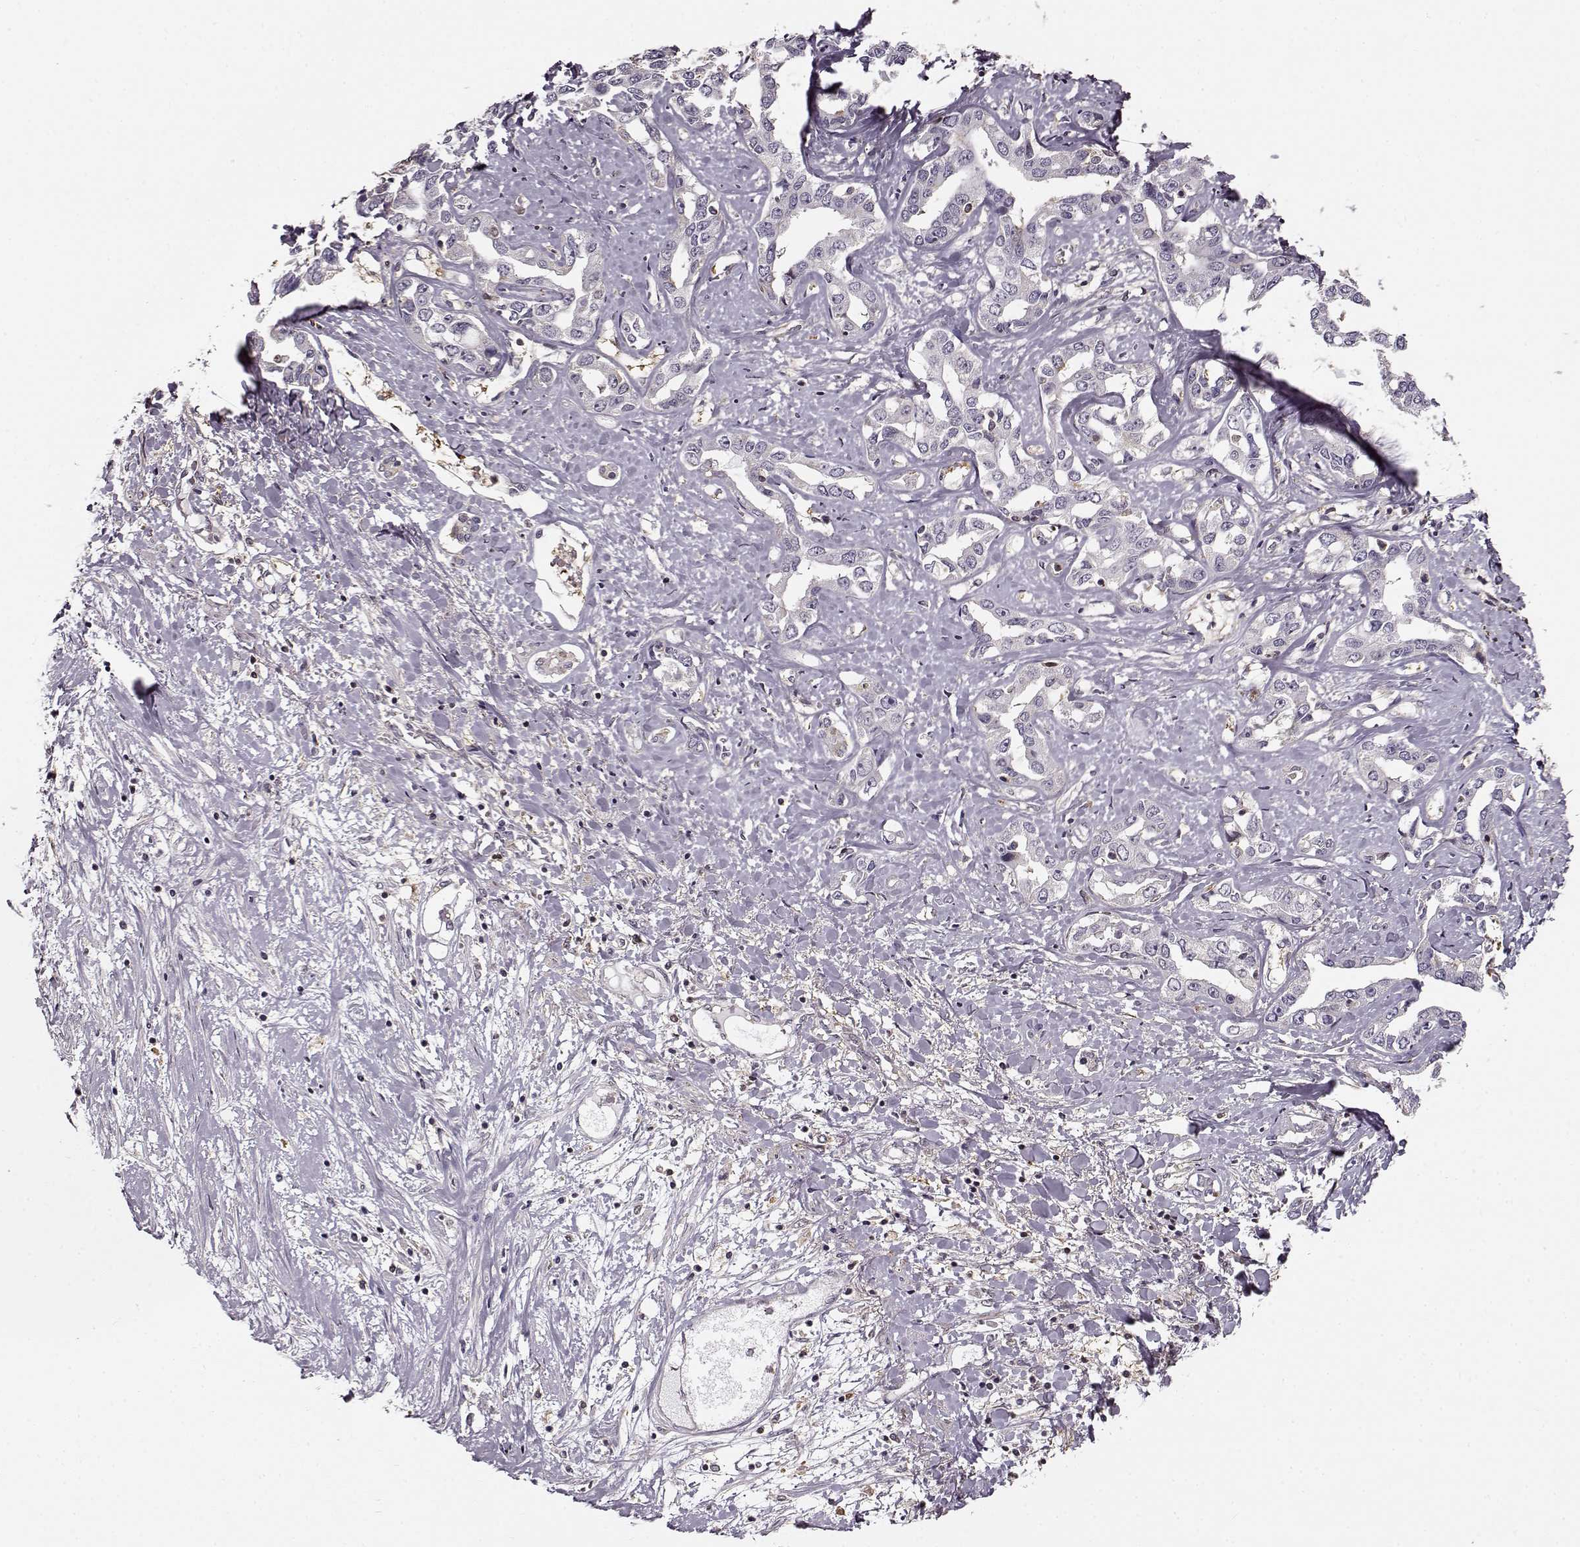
{"staining": {"intensity": "negative", "quantity": "none", "location": "none"}, "tissue": "liver cancer", "cell_type": "Tumor cells", "image_type": "cancer", "snomed": [{"axis": "morphology", "description": "Cholangiocarcinoma"}, {"axis": "topography", "description": "Liver"}], "caption": "The micrograph shows no significant expression in tumor cells of cholangiocarcinoma (liver).", "gene": "MFSD1", "patient": {"sex": "male", "age": 59}}